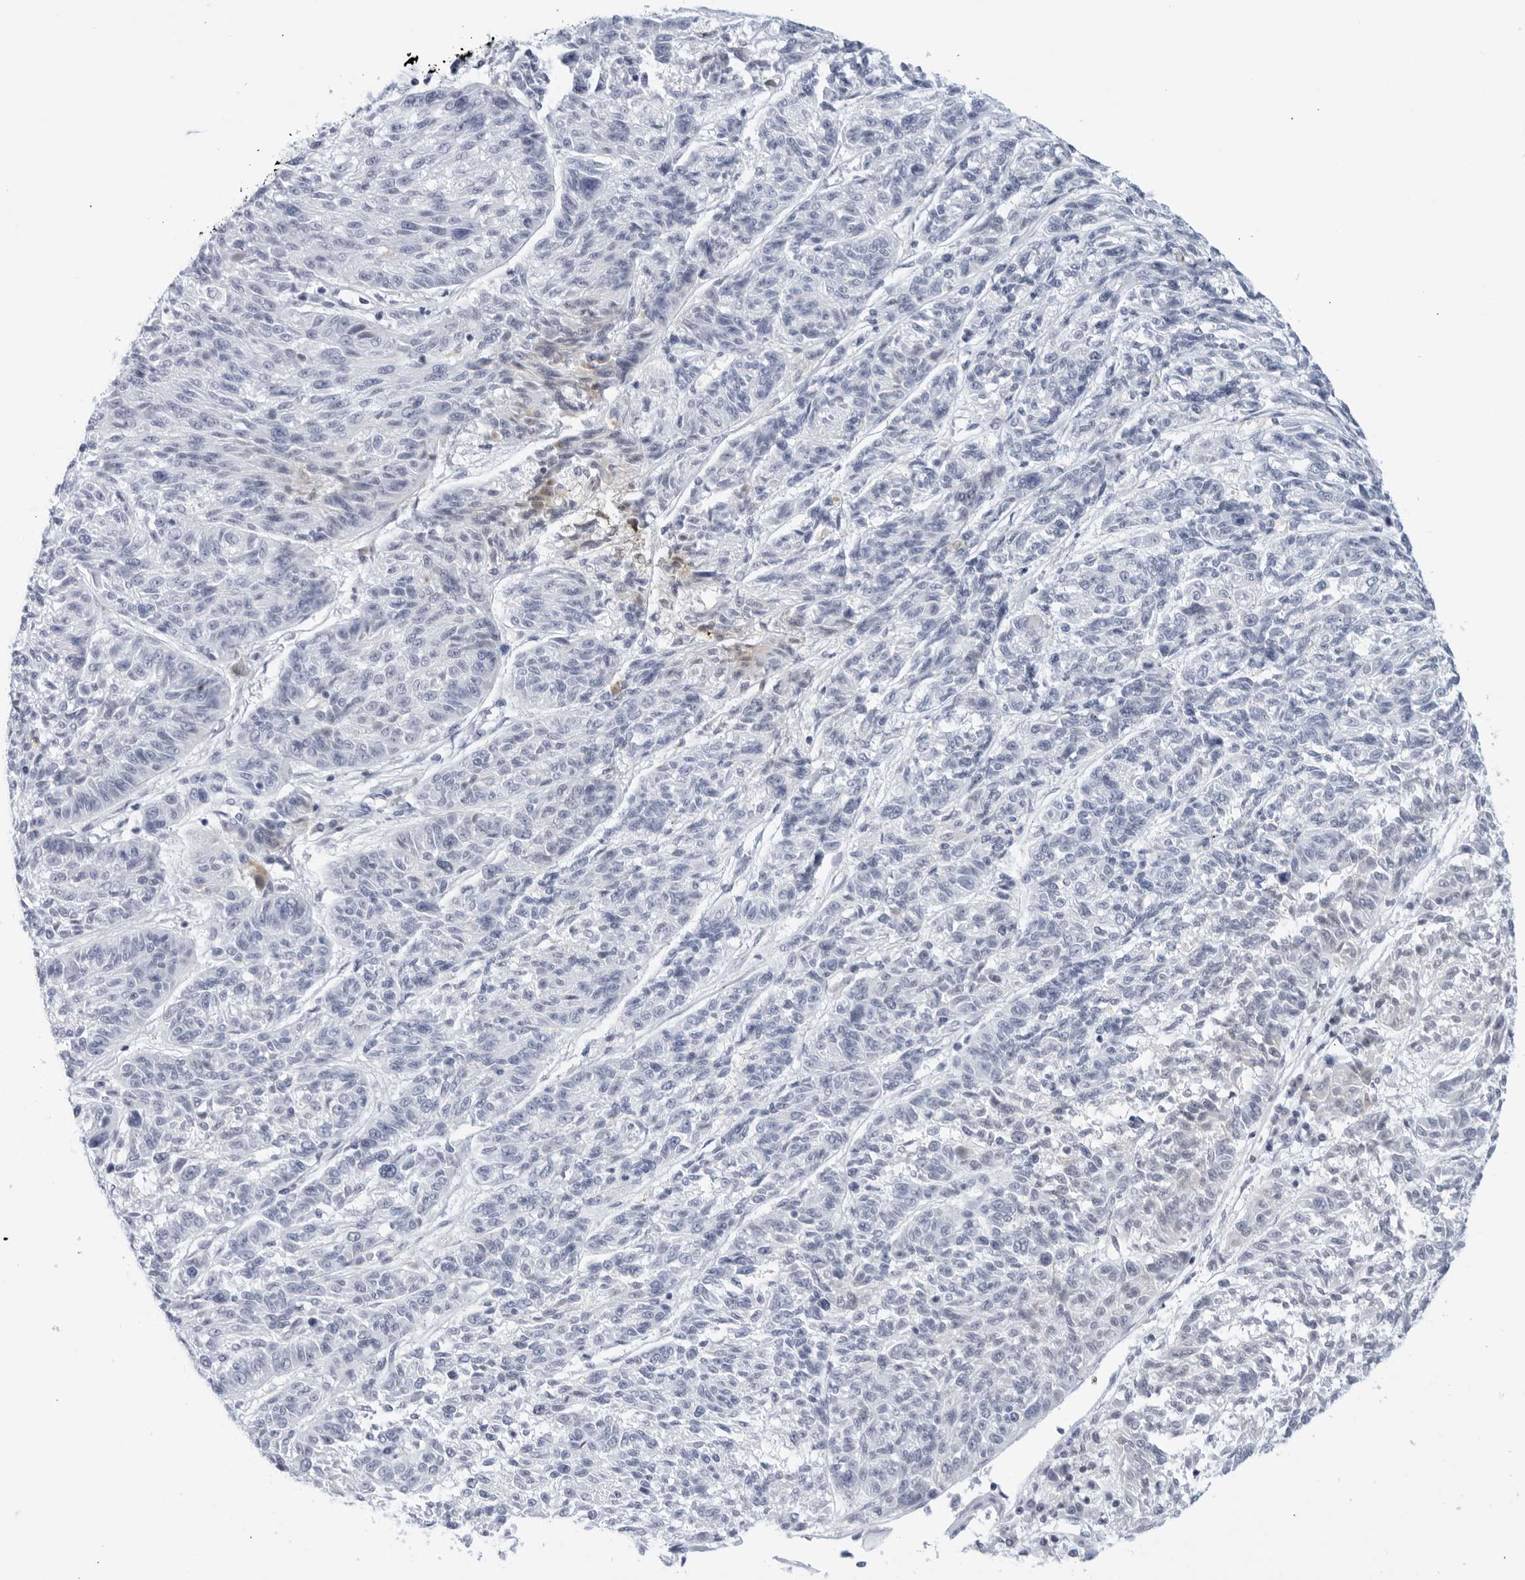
{"staining": {"intensity": "negative", "quantity": "none", "location": "none"}, "tissue": "melanoma", "cell_type": "Tumor cells", "image_type": "cancer", "snomed": [{"axis": "morphology", "description": "Malignant melanoma, NOS"}, {"axis": "topography", "description": "Skin"}], "caption": "Histopathology image shows no protein expression in tumor cells of melanoma tissue.", "gene": "FGG", "patient": {"sex": "male", "age": 53}}